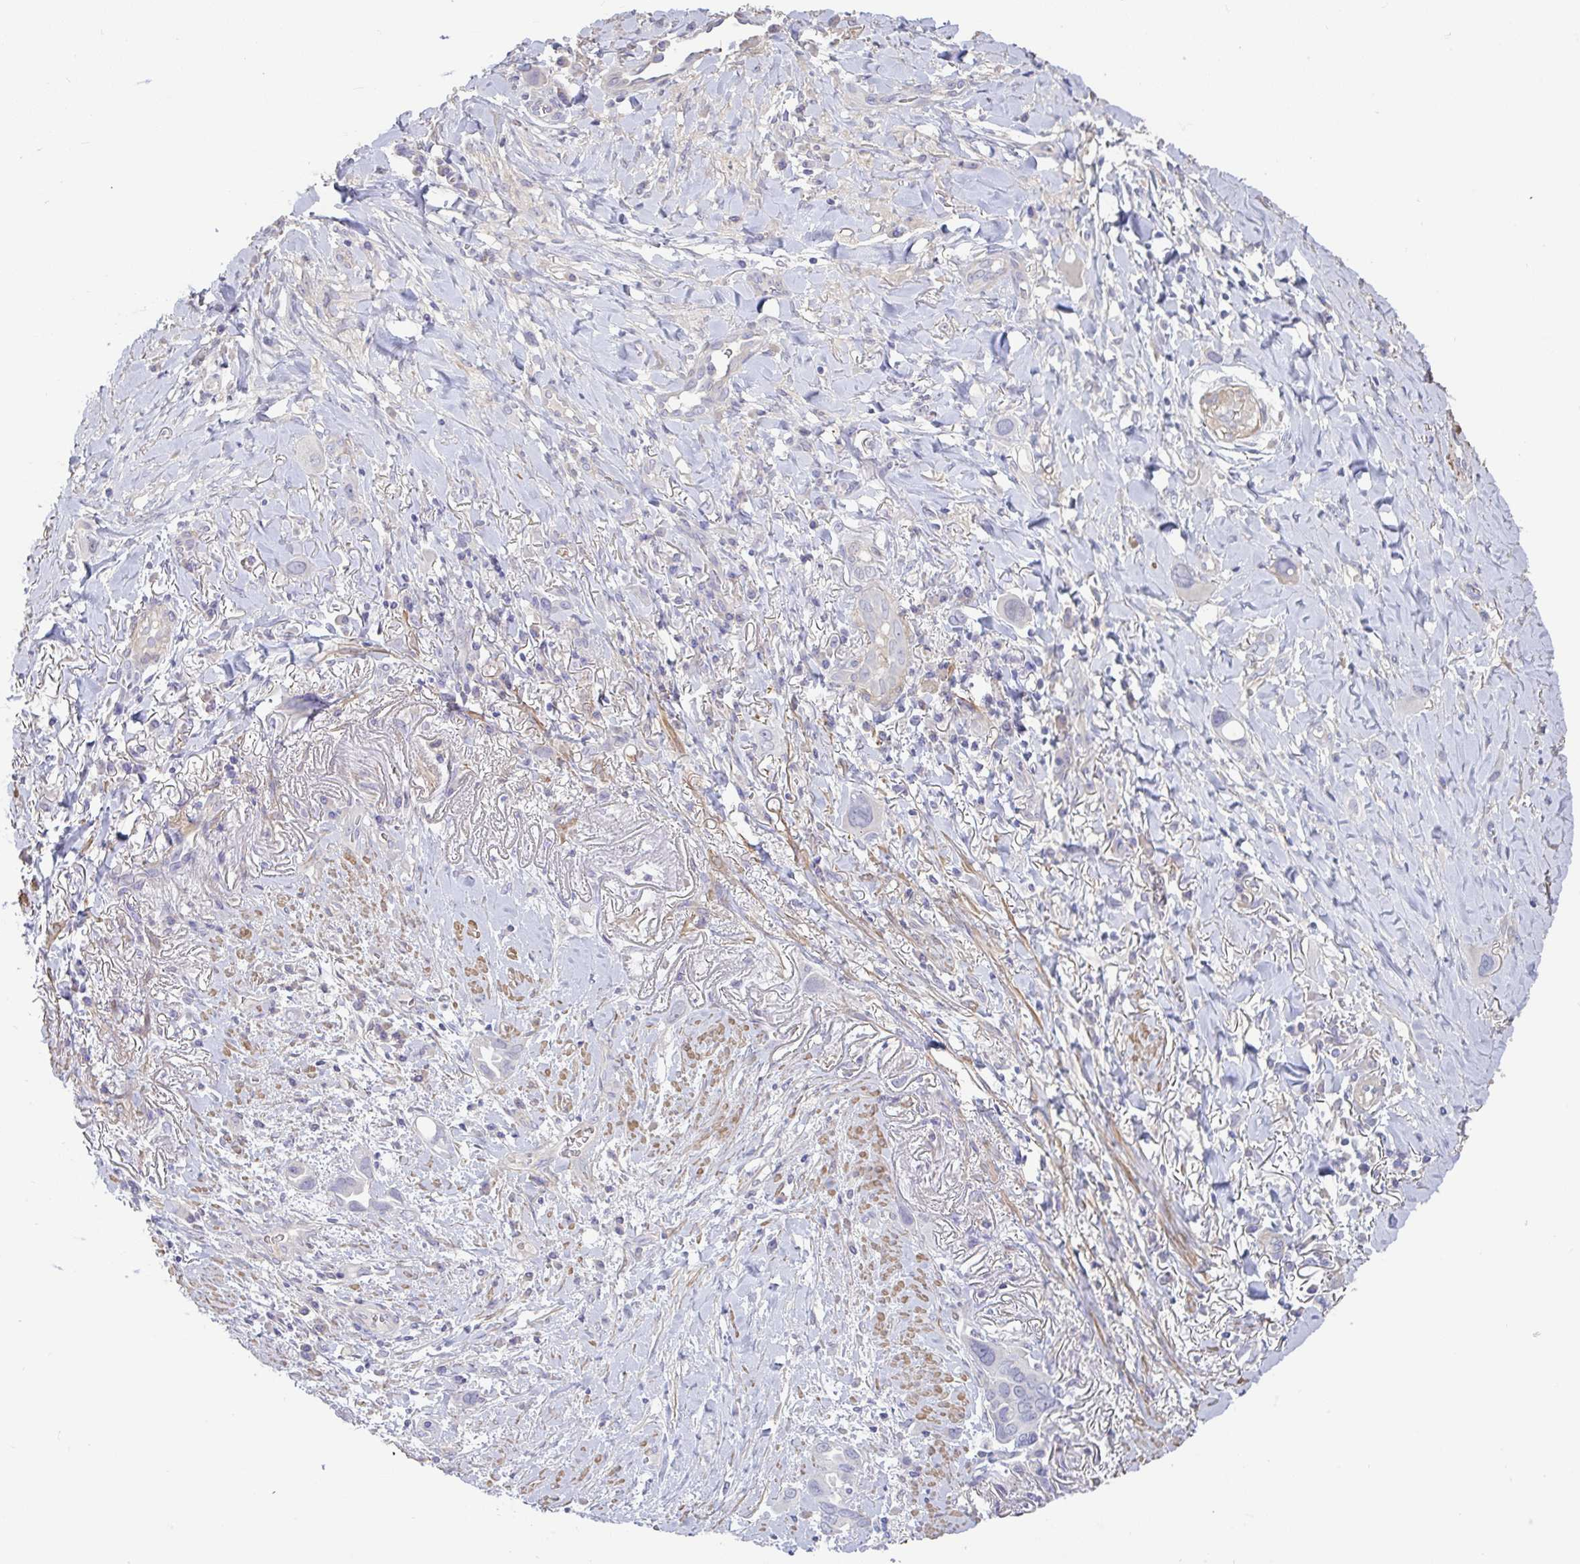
{"staining": {"intensity": "negative", "quantity": "none", "location": "none"}, "tissue": "lung cancer", "cell_type": "Tumor cells", "image_type": "cancer", "snomed": [{"axis": "morphology", "description": "Adenocarcinoma, NOS"}, {"axis": "topography", "description": "Lung"}], "caption": "Tumor cells show no significant protein positivity in lung adenocarcinoma.", "gene": "PYGM", "patient": {"sex": "male", "age": 76}}